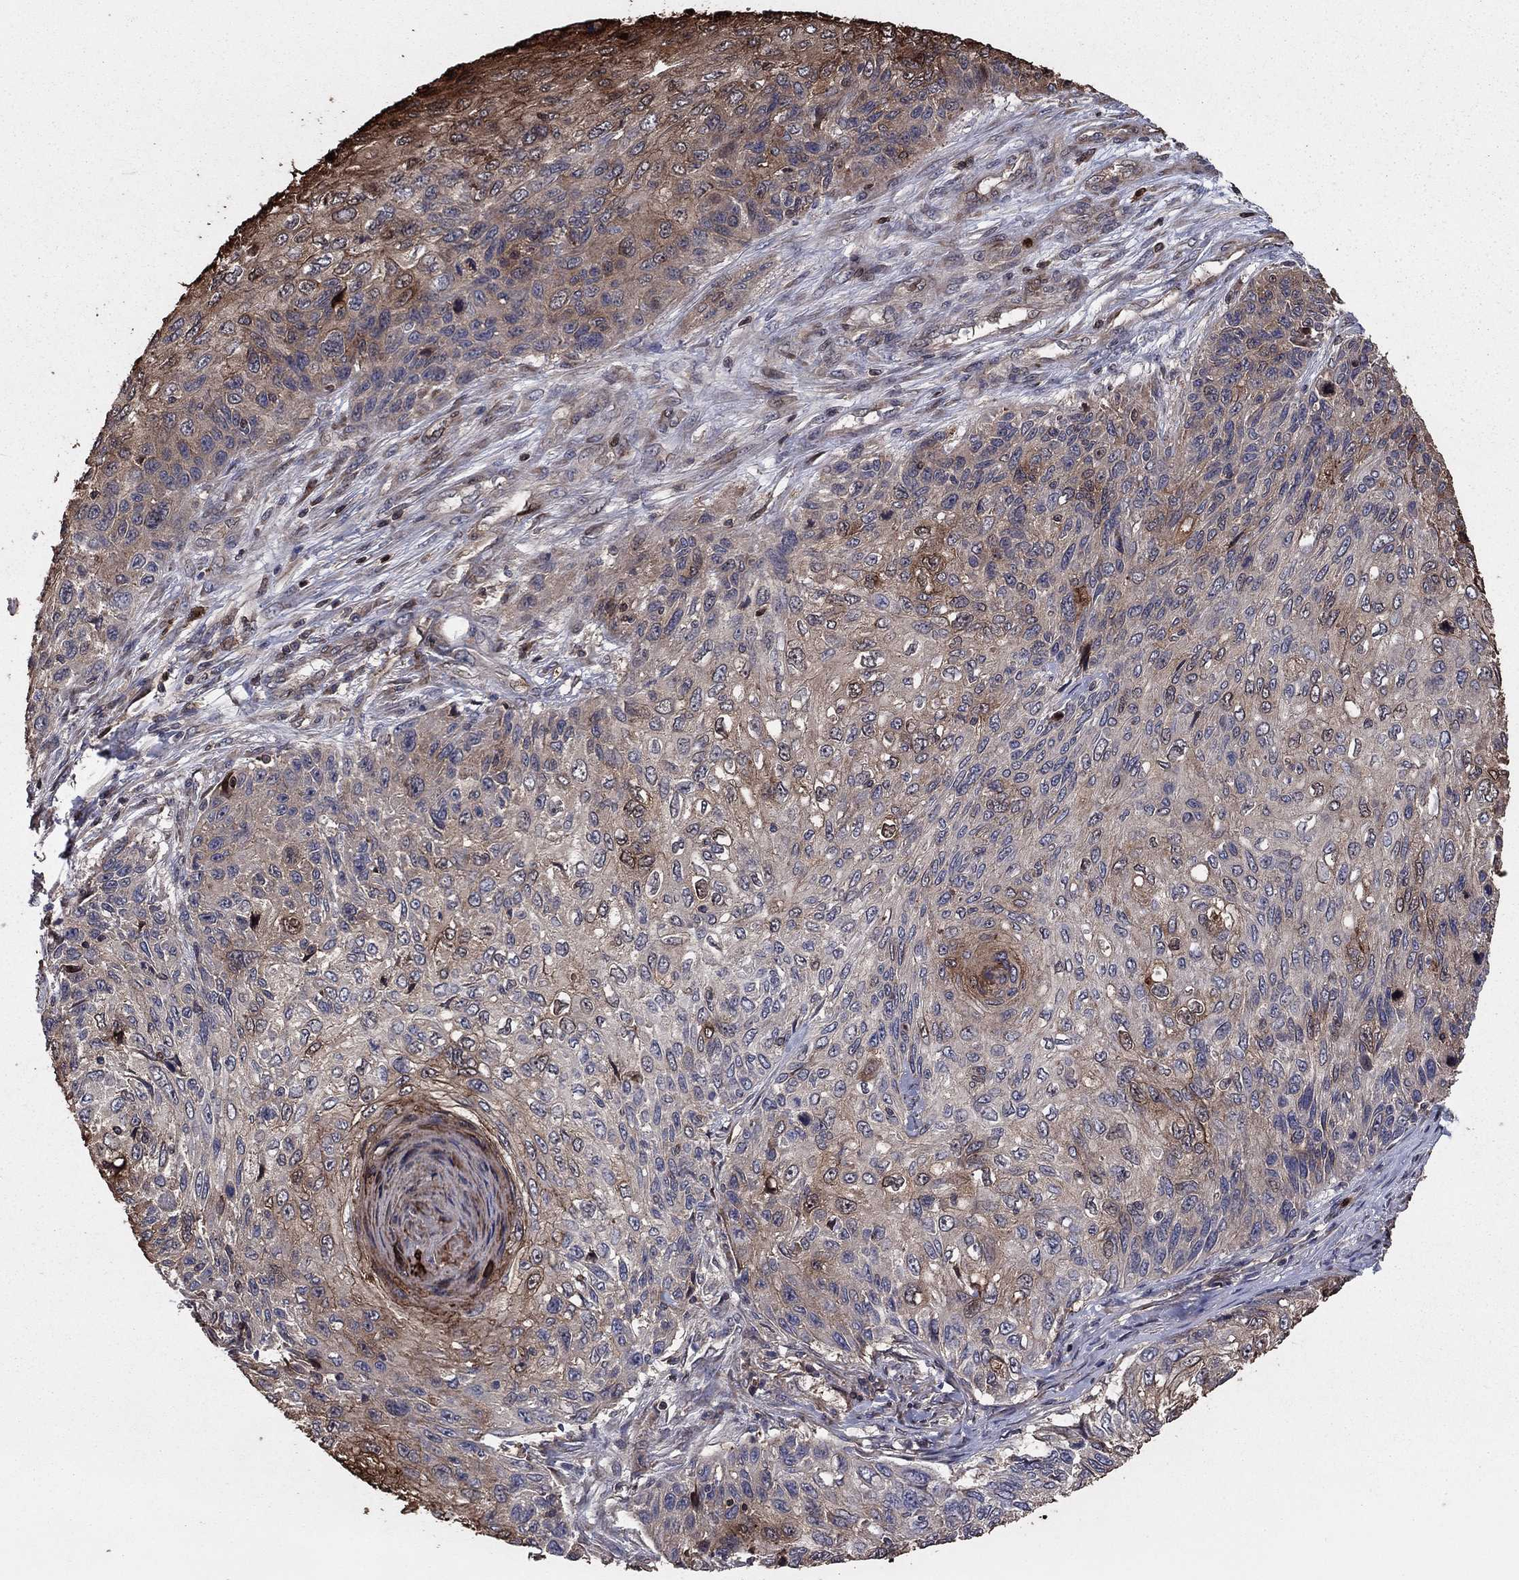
{"staining": {"intensity": "weak", "quantity": "<25%", "location": "cytoplasmic/membranous"}, "tissue": "skin cancer", "cell_type": "Tumor cells", "image_type": "cancer", "snomed": [{"axis": "morphology", "description": "Squamous cell carcinoma, NOS"}, {"axis": "topography", "description": "Skin"}], "caption": "Tumor cells are negative for brown protein staining in squamous cell carcinoma (skin).", "gene": "GYG1", "patient": {"sex": "male", "age": 92}}